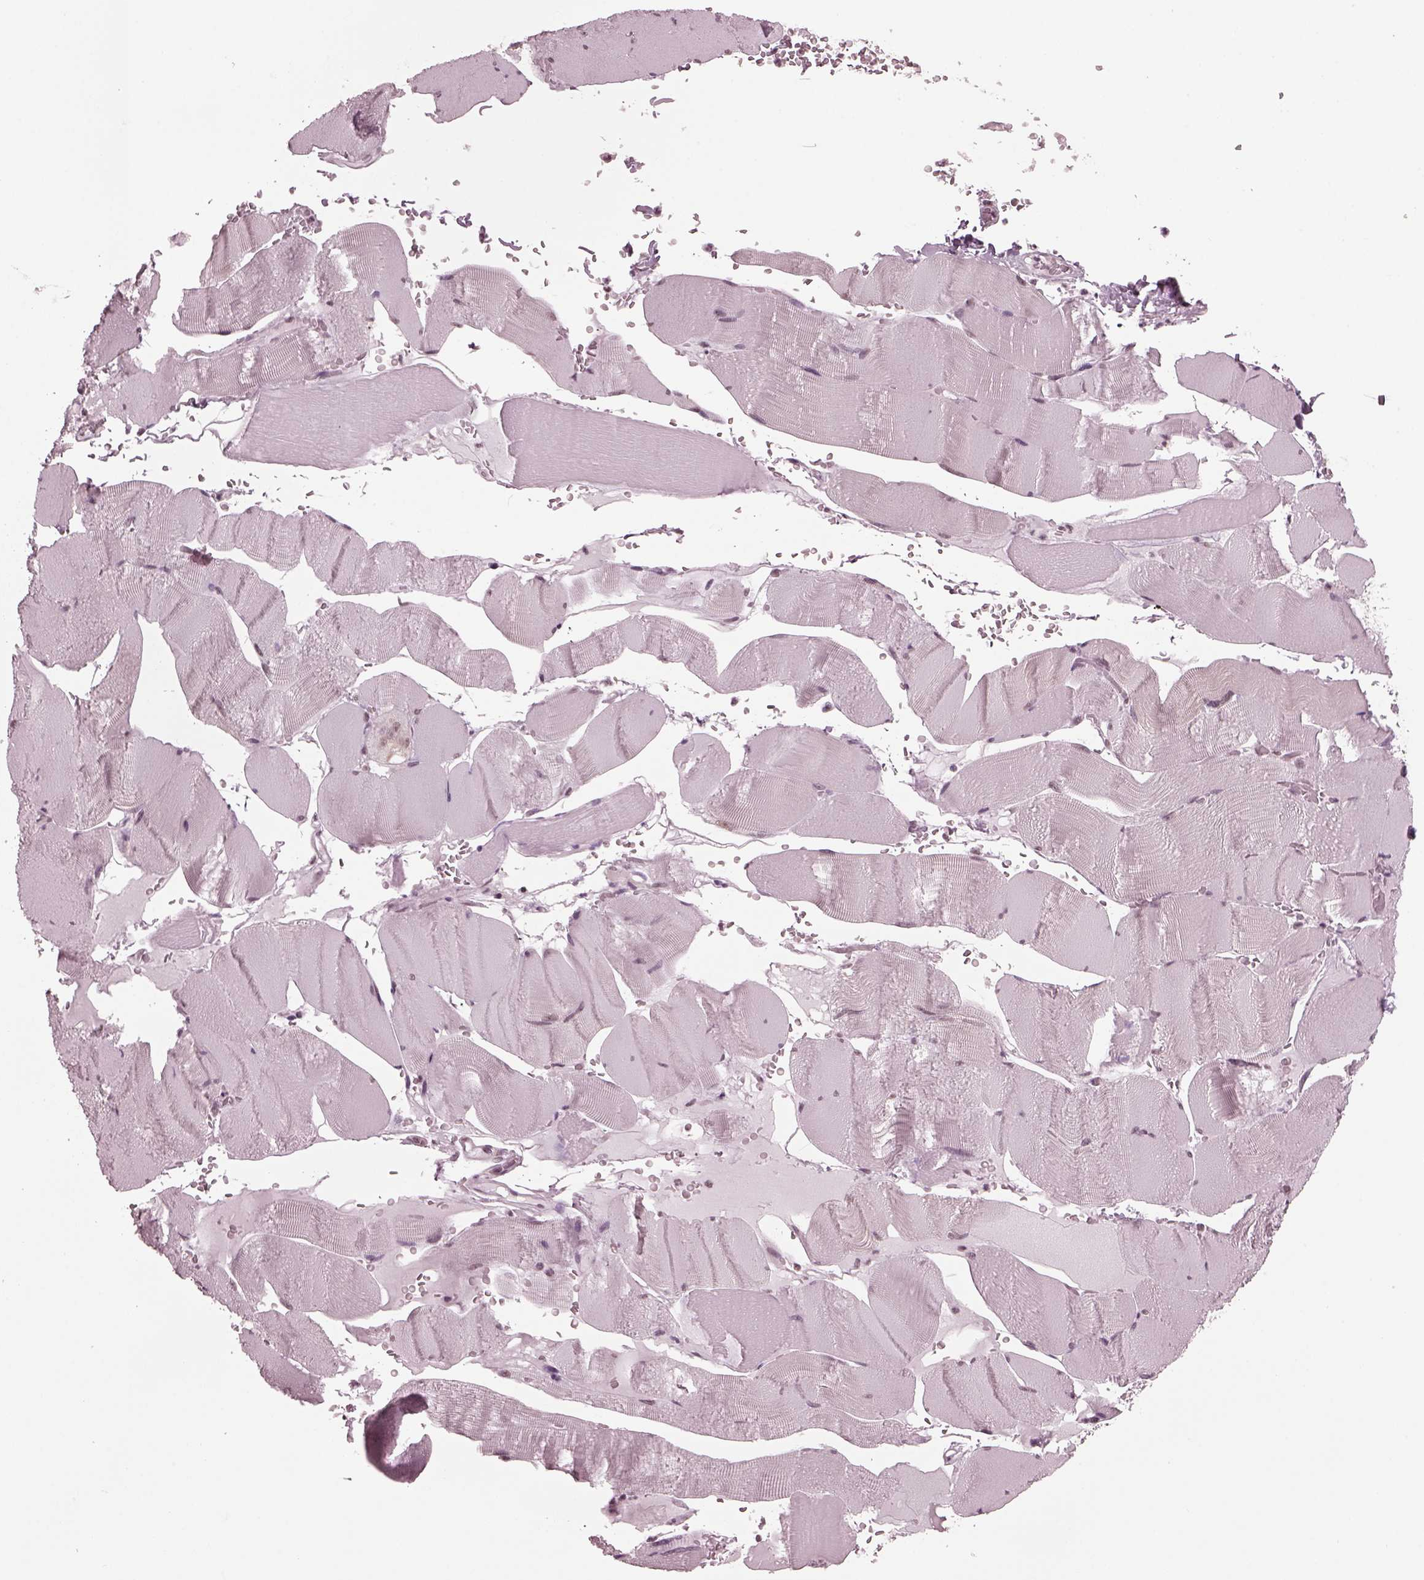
{"staining": {"intensity": "negative", "quantity": "none", "location": "none"}, "tissue": "skeletal muscle", "cell_type": "Myocytes", "image_type": "normal", "snomed": [{"axis": "morphology", "description": "Normal tissue, NOS"}, {"axis": "topography", "description": "Skeletal muscle"}], "caption": "Myocytes show no significant protein staining in unremarkable skeletal muscle.", "gene": "RUVBL2", "patient": {"sex": "male", "age": 56}}